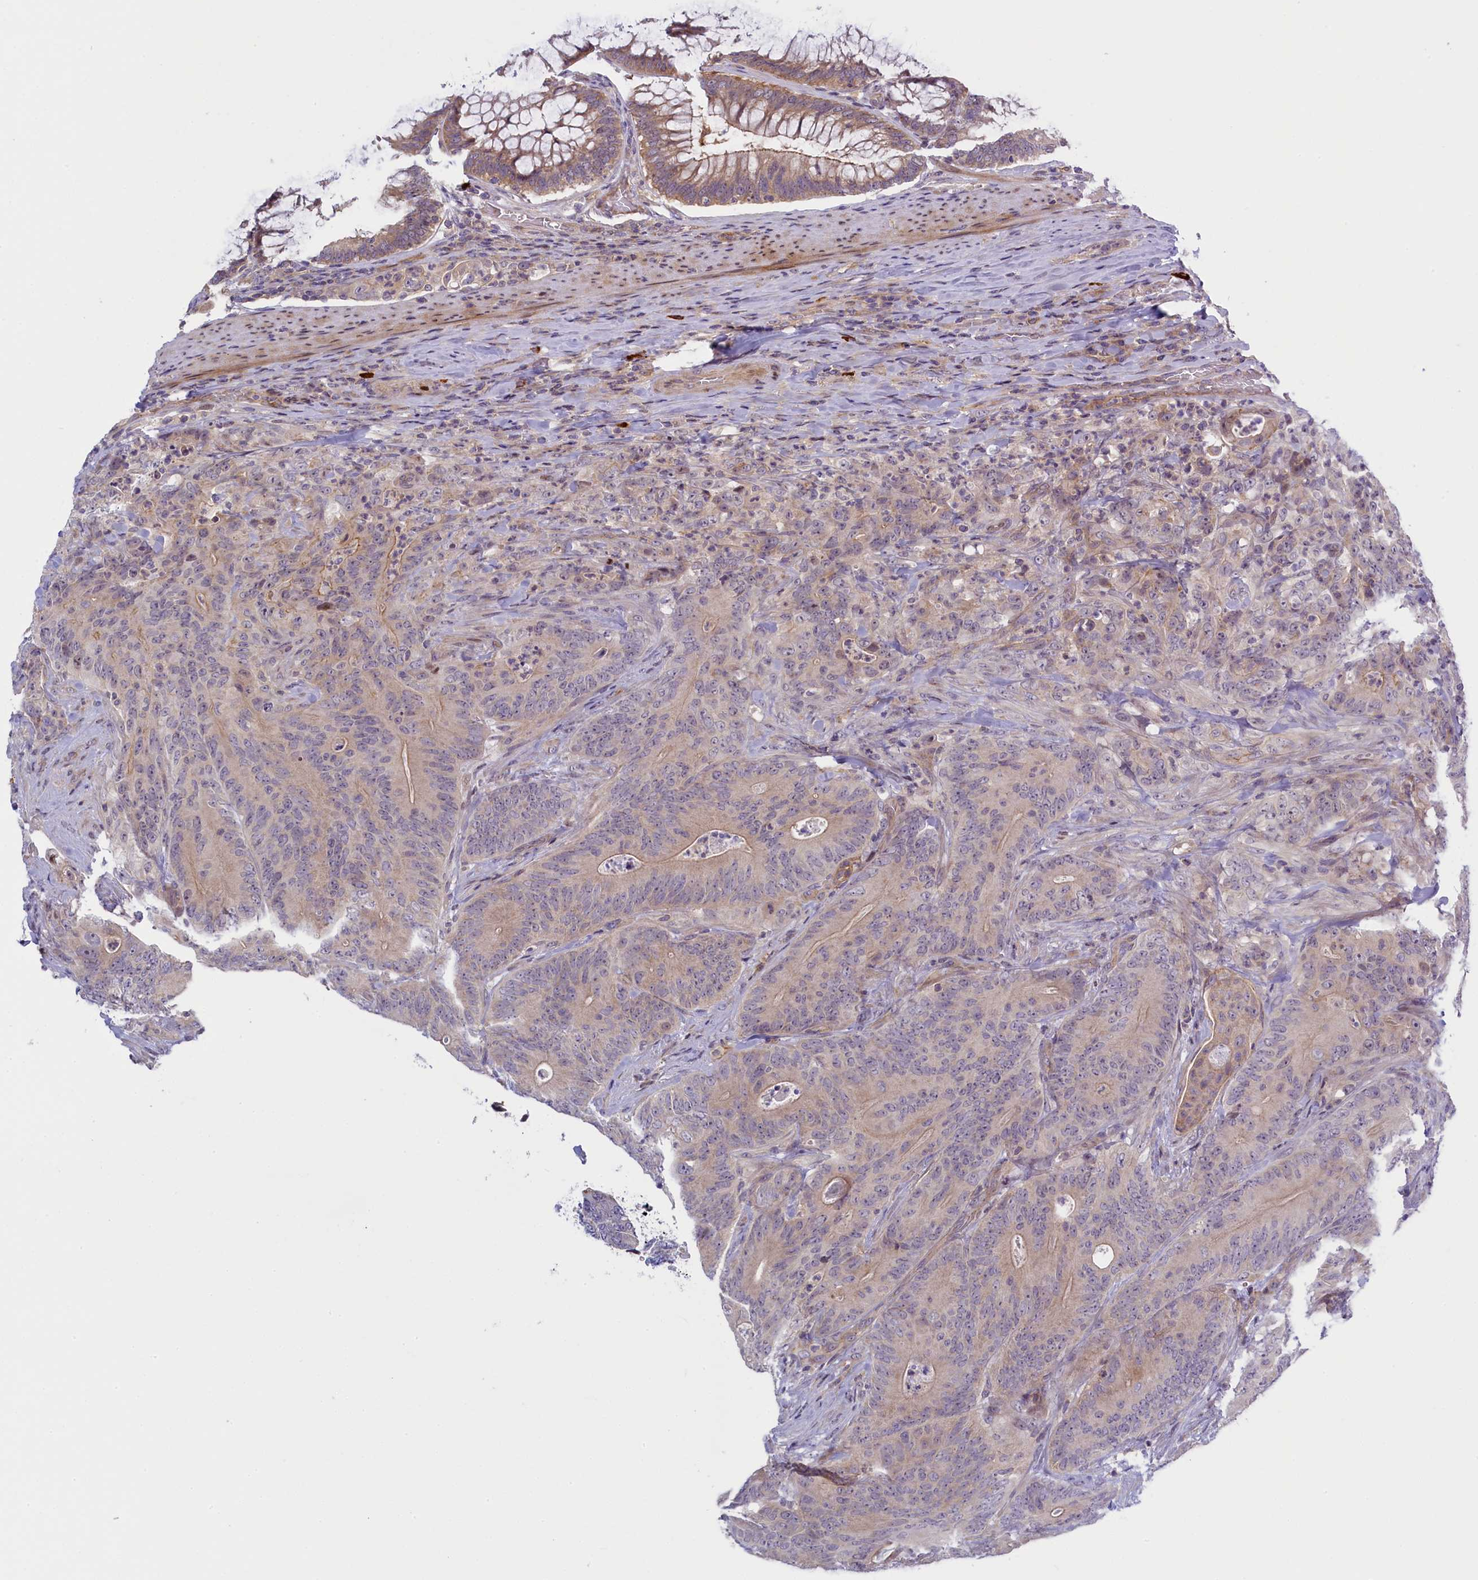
{"staining": {"intensity": "negative", "quantity": "none", "location": "none"}, "tissue": "colorectal cancer", "cell_type": "Tumor cells", "image_type": "cancer", "snomed": [{"axis": "morphology", "description": "Normal tissue, NOS"}, {"axis": "topography", "description": "Colon"}], "caption": "Human colorectal cancer stained for a protein using IHC shows no positivity in tumor cells.", "gene": "CCL23", "patient": {"sex": "female", "age": 82}}